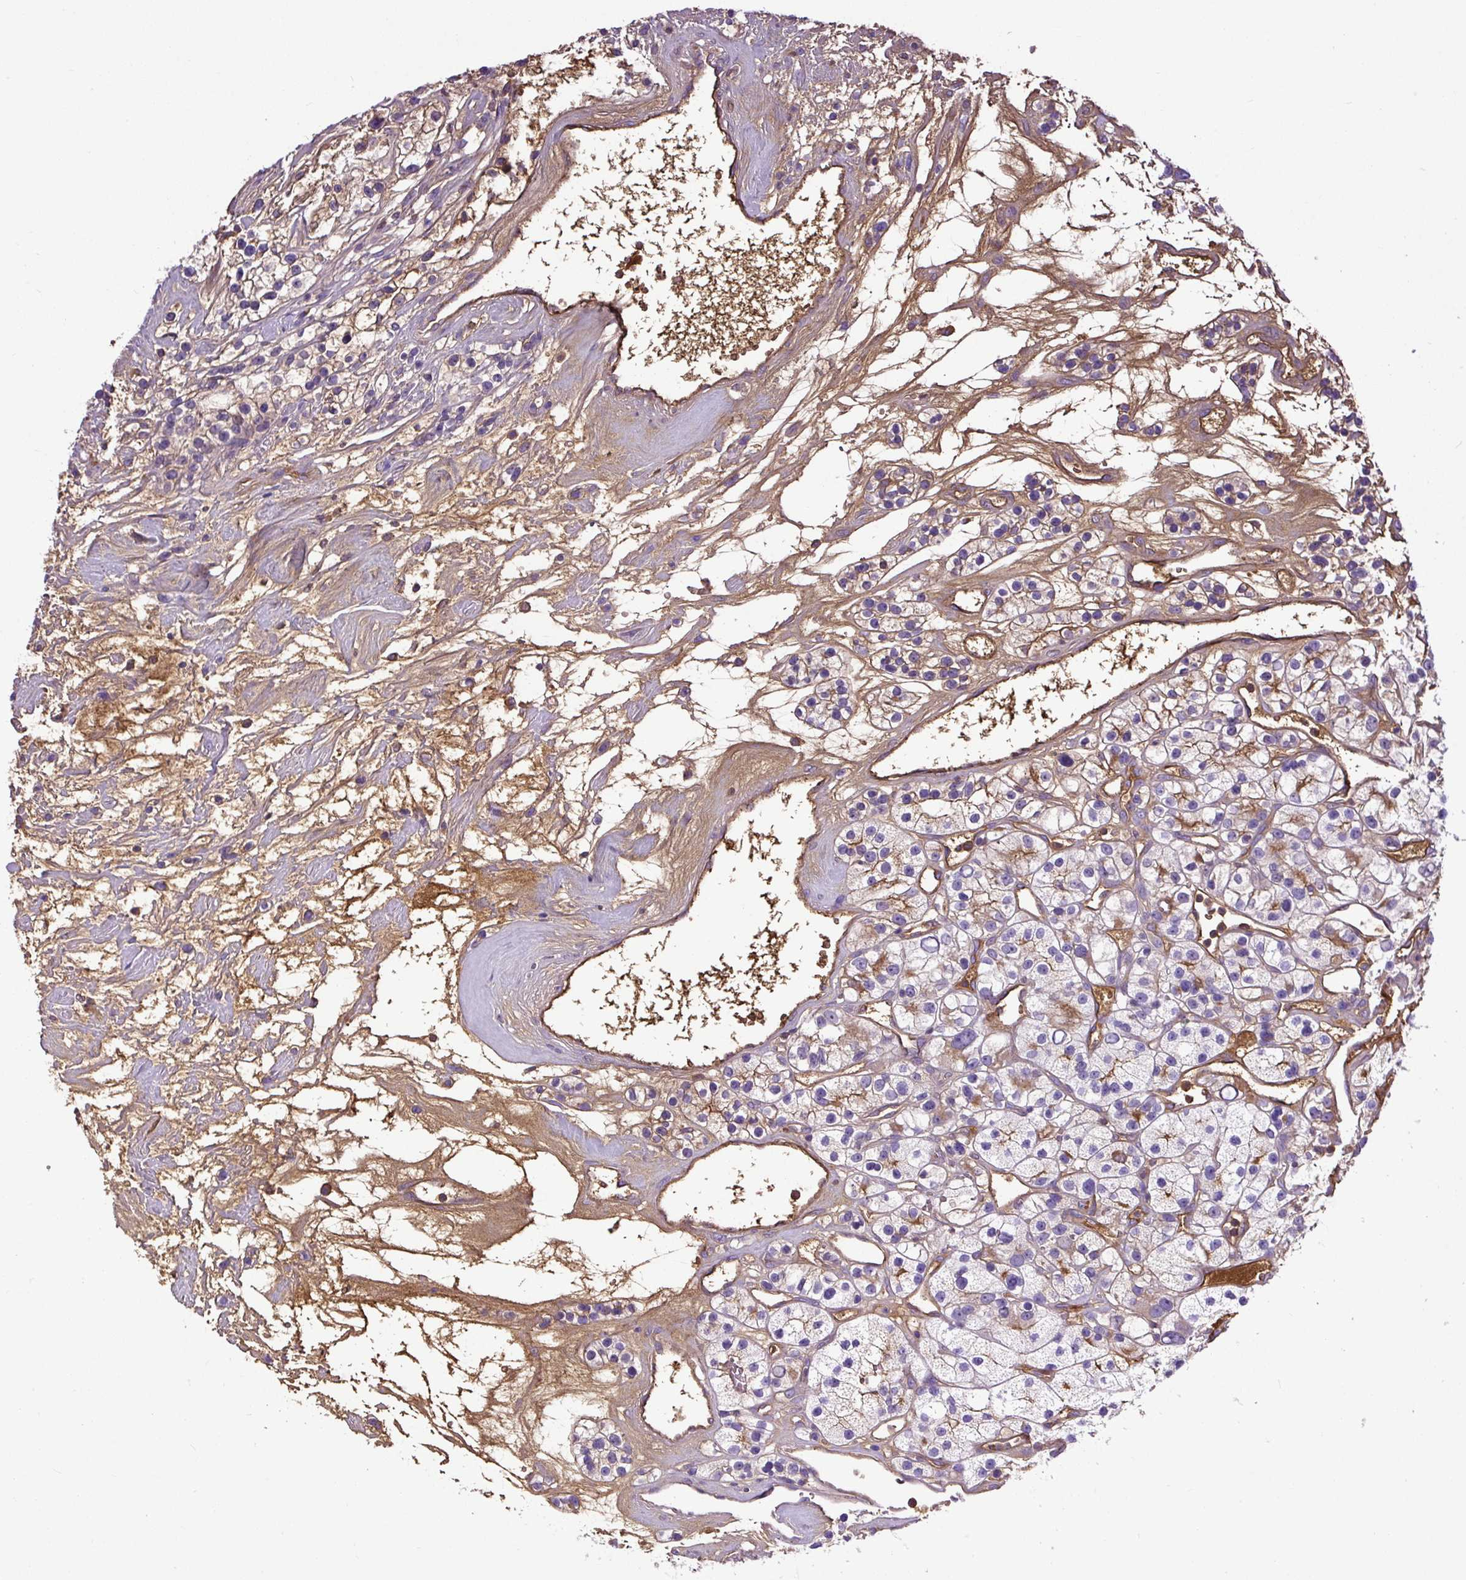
{"staining": {"intensity": "weak", "quantity": "25%-75%", "location": "cytoplasmic/membranous"}, "tissue": "renal cancer", "cell_type": "Tumor cells", "image_type": "cancer", "snomed": [{"axis": "morphology", "description": "Adenocarcinoma, NOS"}, {"axis": "topography", "description": "Kidney"}], "caption": "Immunohistochemical staining of renal adenocarcinoma displays low levels of weak cytoplasmic/membranous protein staining in approximately 25%-75% of tumor cells. (DAB (3,3'-diaminobenzidine) = brown stain, brightfield microscopy at high magnification).", "gene": "CLEC3B", "patient": {"sex": "female", "age": 57}}